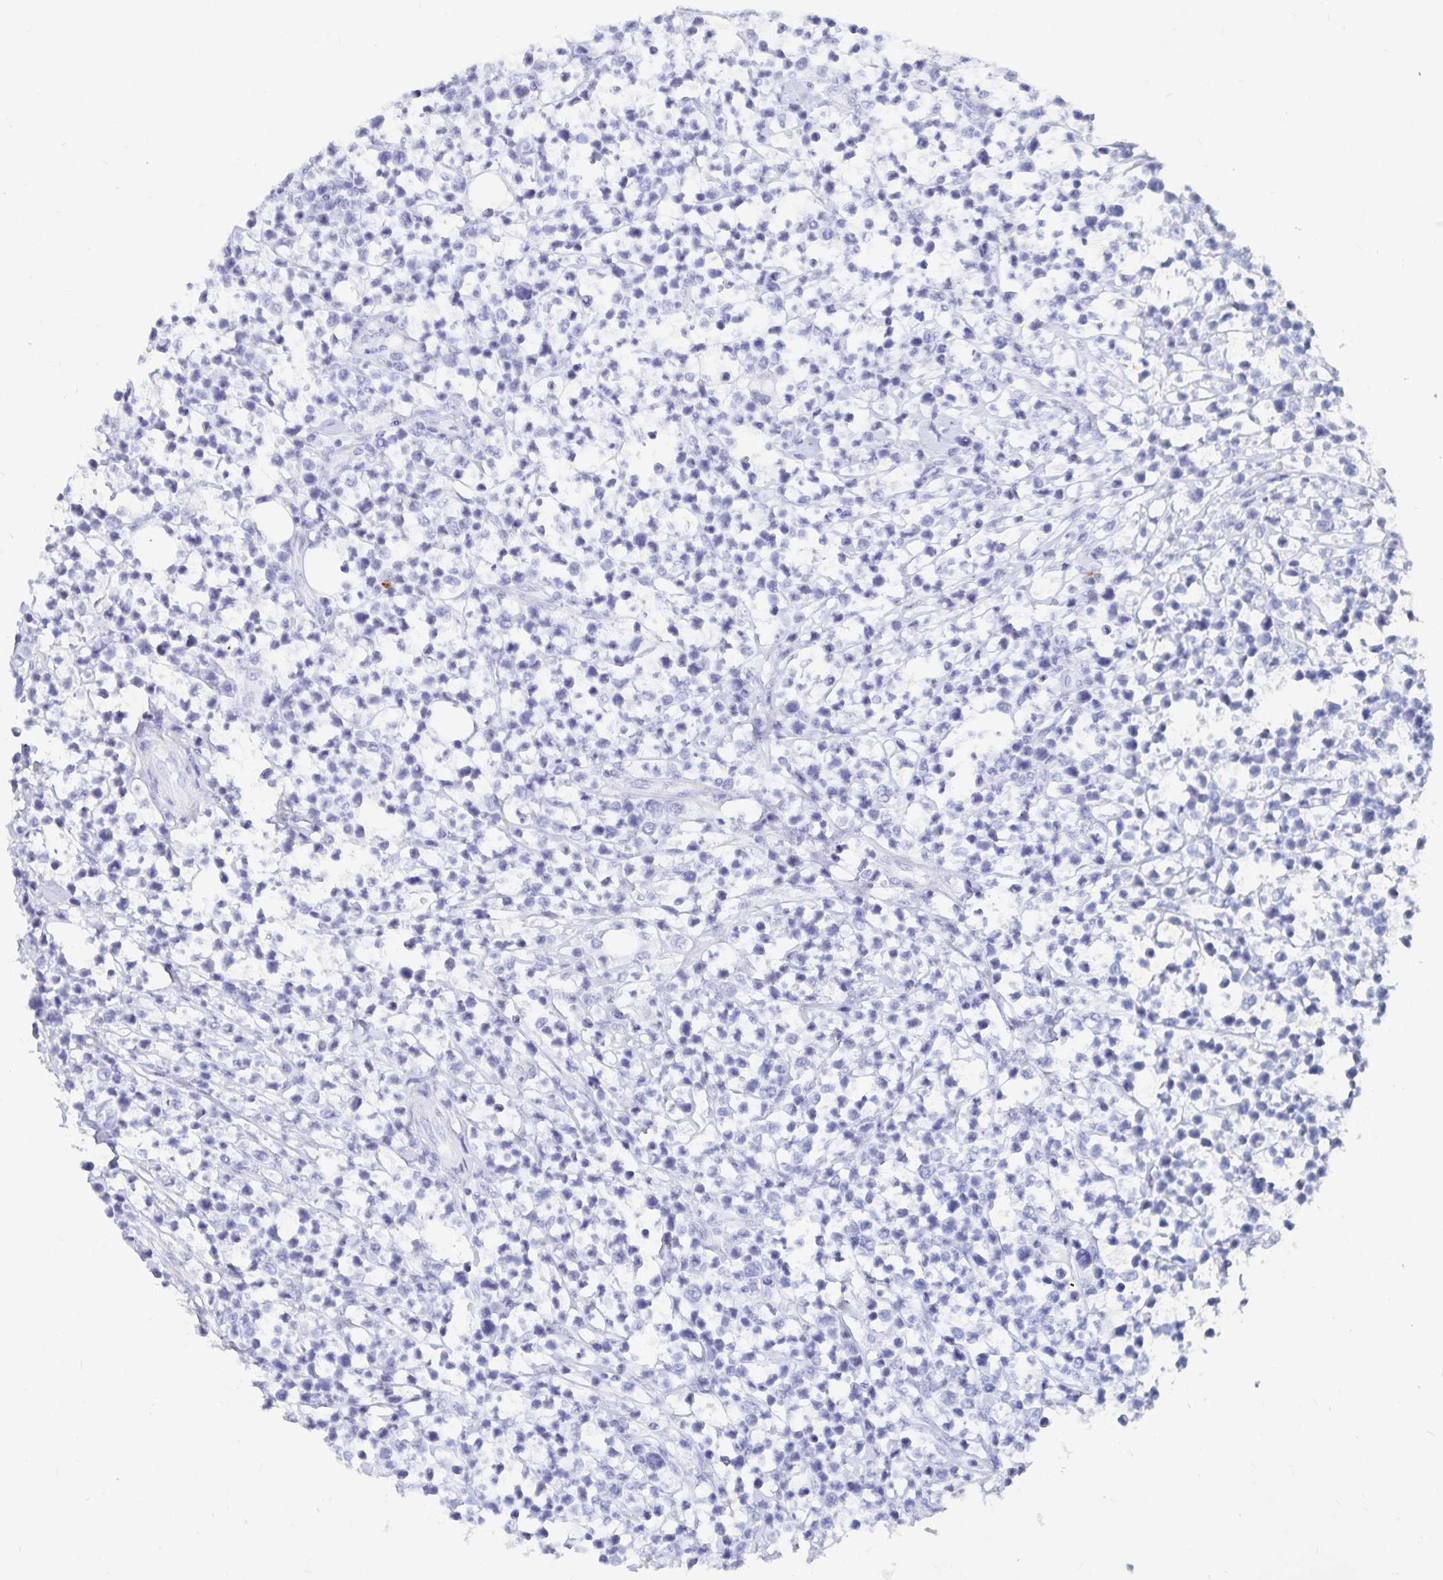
{"staining": {"intensity": "negative", "quantity": "none", "location": "none"}, "tissue": "lymphoma", "cell_type": "Tumor cells", "image_type": "cancer", "snomed": [{"axis": "morphology", "description": "Malignant lymphoma, non-Hodgkin's type, Low grade"}, {"axis": "topography", "description": "Lymph node"}], "caption": "Immunohistochemistry of human malignant lymphoma, non-Hodgkin's type (low-grade) demonstrates no staining in tumor cells.", "gene": "TNIP1", "patient": {"sex": "male", "age": 60}}